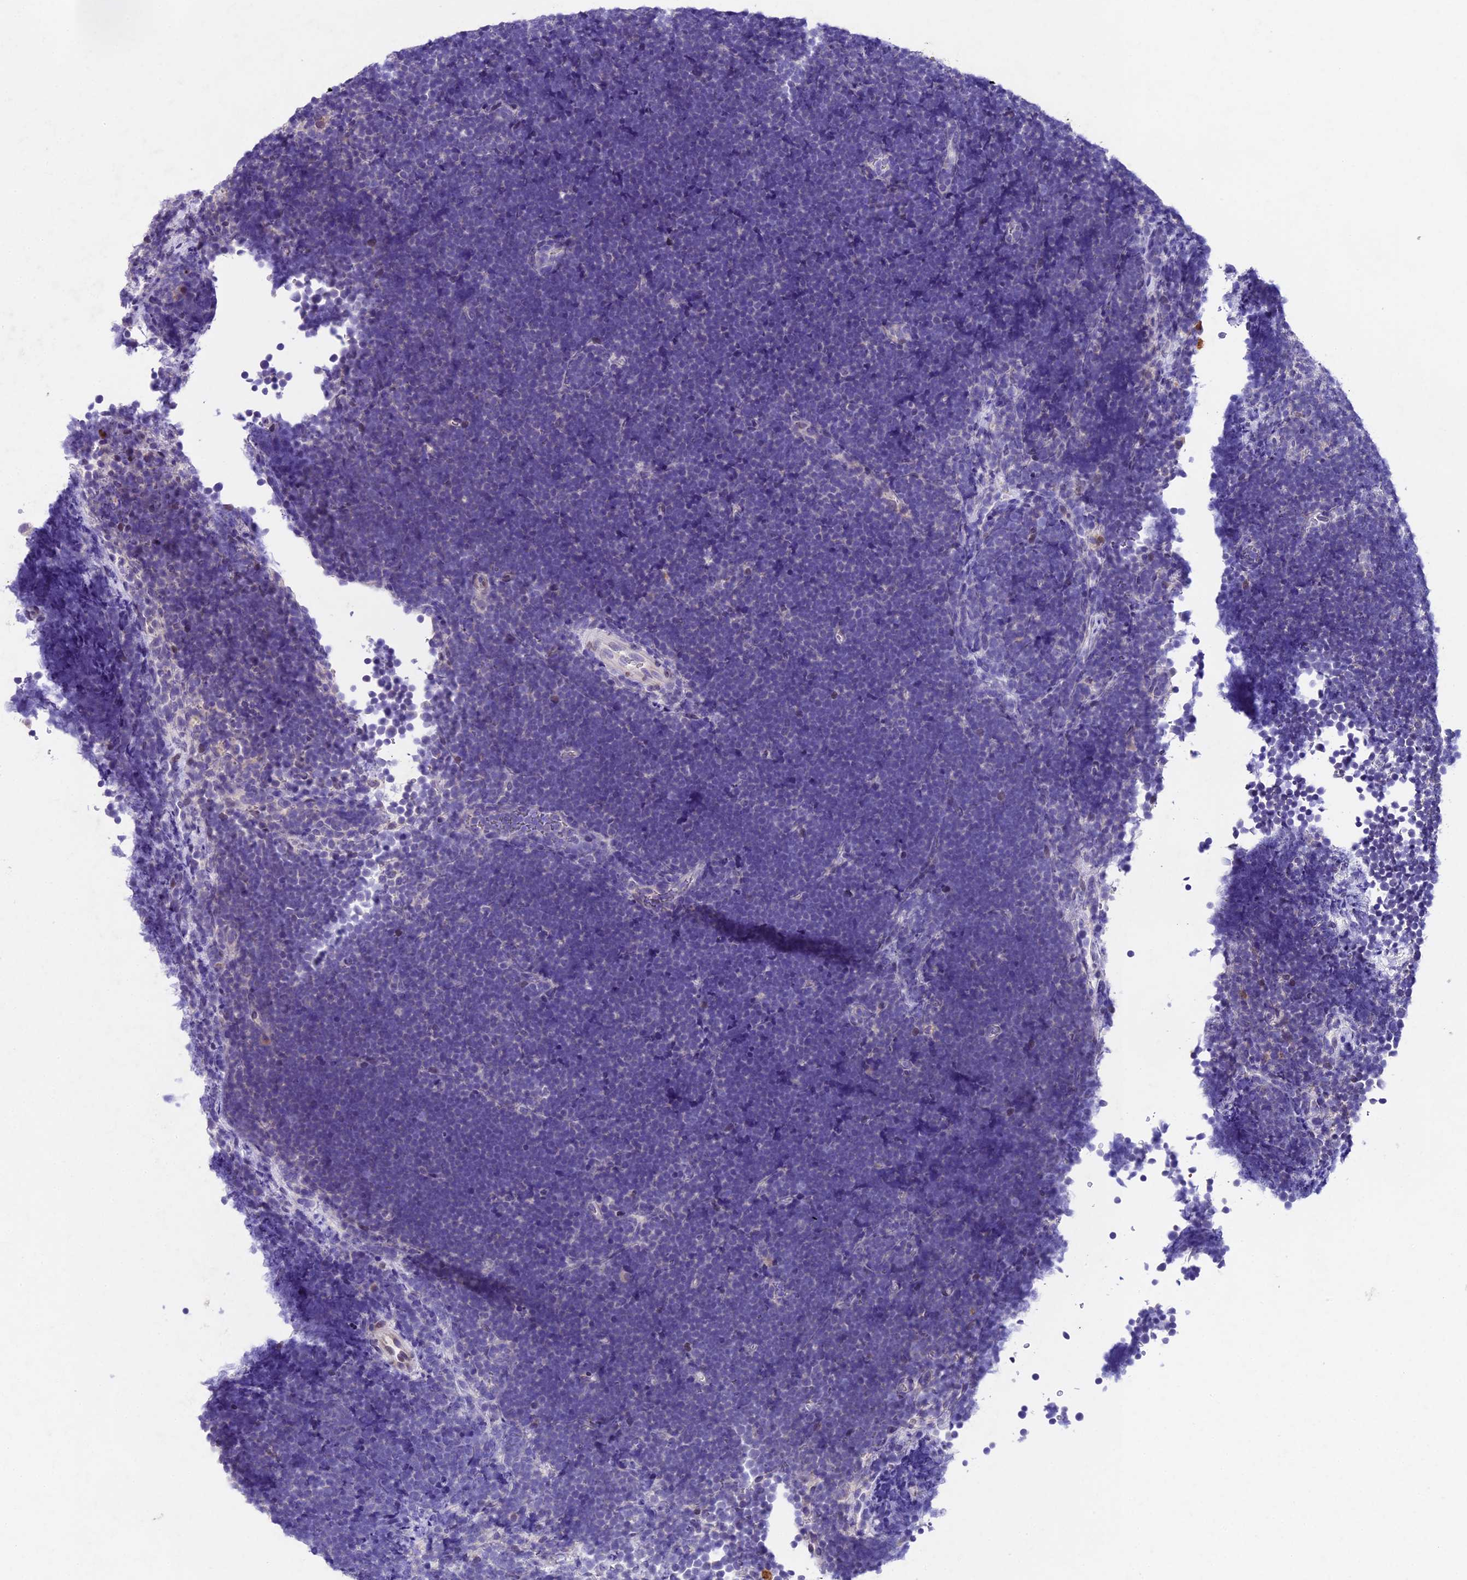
{"staining": {"intensity": "negative", "quantity": "none", "location": "none"}, "tissue": "lymphoma", "cell_type": "Tumor cells", "image_type": "cancer", "snomed": [{"axis": "morphology", "description": "Malignant lymphoma, non-Hodgkin's type, High grade"}, {"axis": "topography", "description": "Lymph node"}], "caption": "Immunohistochemical staining of high-grade malignant lymphoma, non-Hodgkin's type demonstrates no significant positivity in tumor cells.", "gene": "IFT140", "patient": {"sex": "male", "age": 13}}